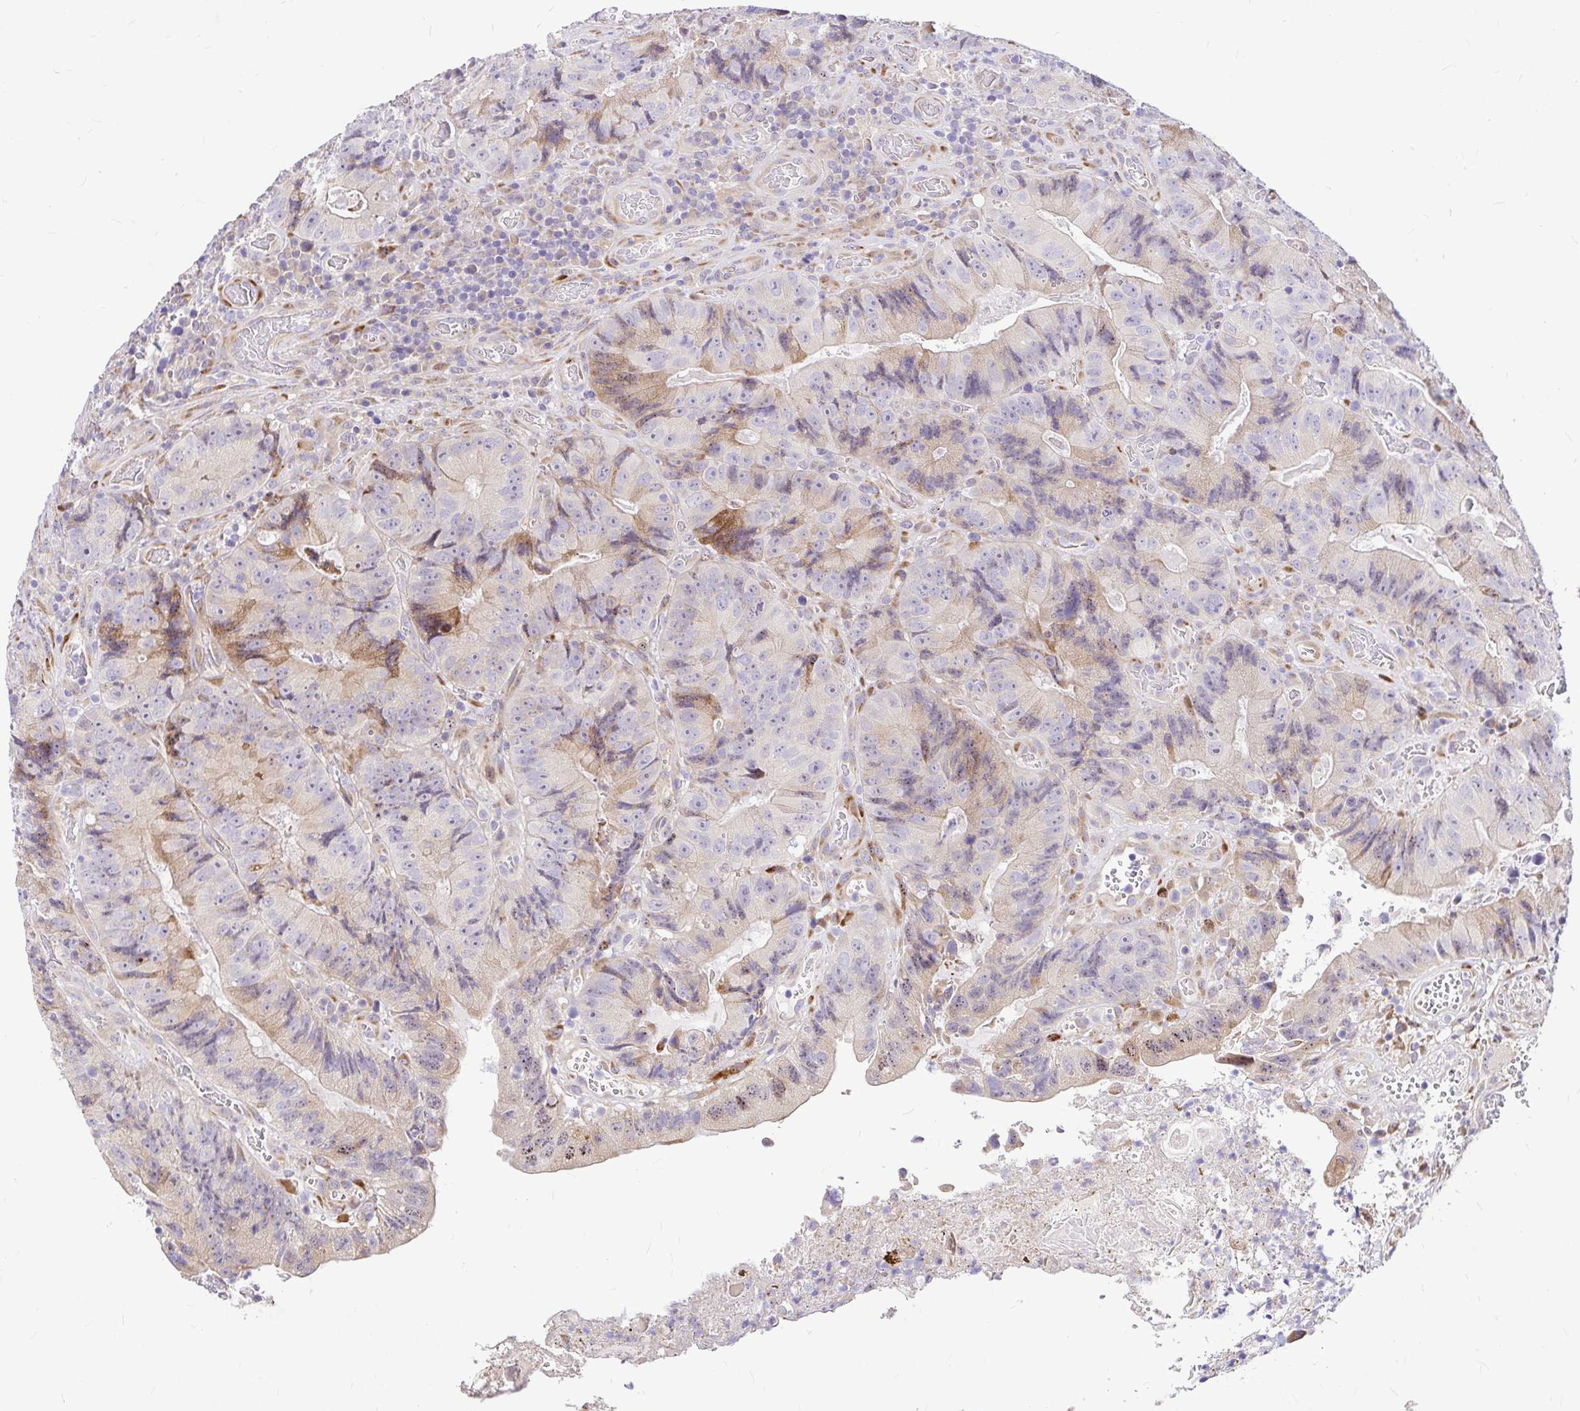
{"staining": {"intensity": "weak", "quantity": "<25%", "location": "cytoplasmic/membranous"}, "tissue": "colorectal cancer", "cell_type": "Tumor cells", "image_type": "cancer", "snomed": [{"axis": "morphology", "description": "Adenocarcinoma, NOS"}, {"axis": "topography", "description": "Colon"}], "caption": "Micrograph shows no significant protein staining in tumor cells of colorectal adenocarcinoma. (IHC, brightfield microscopy, high magnification).", "gene": "GABBR2", "patient": {"sex": "female", "age": 86}}